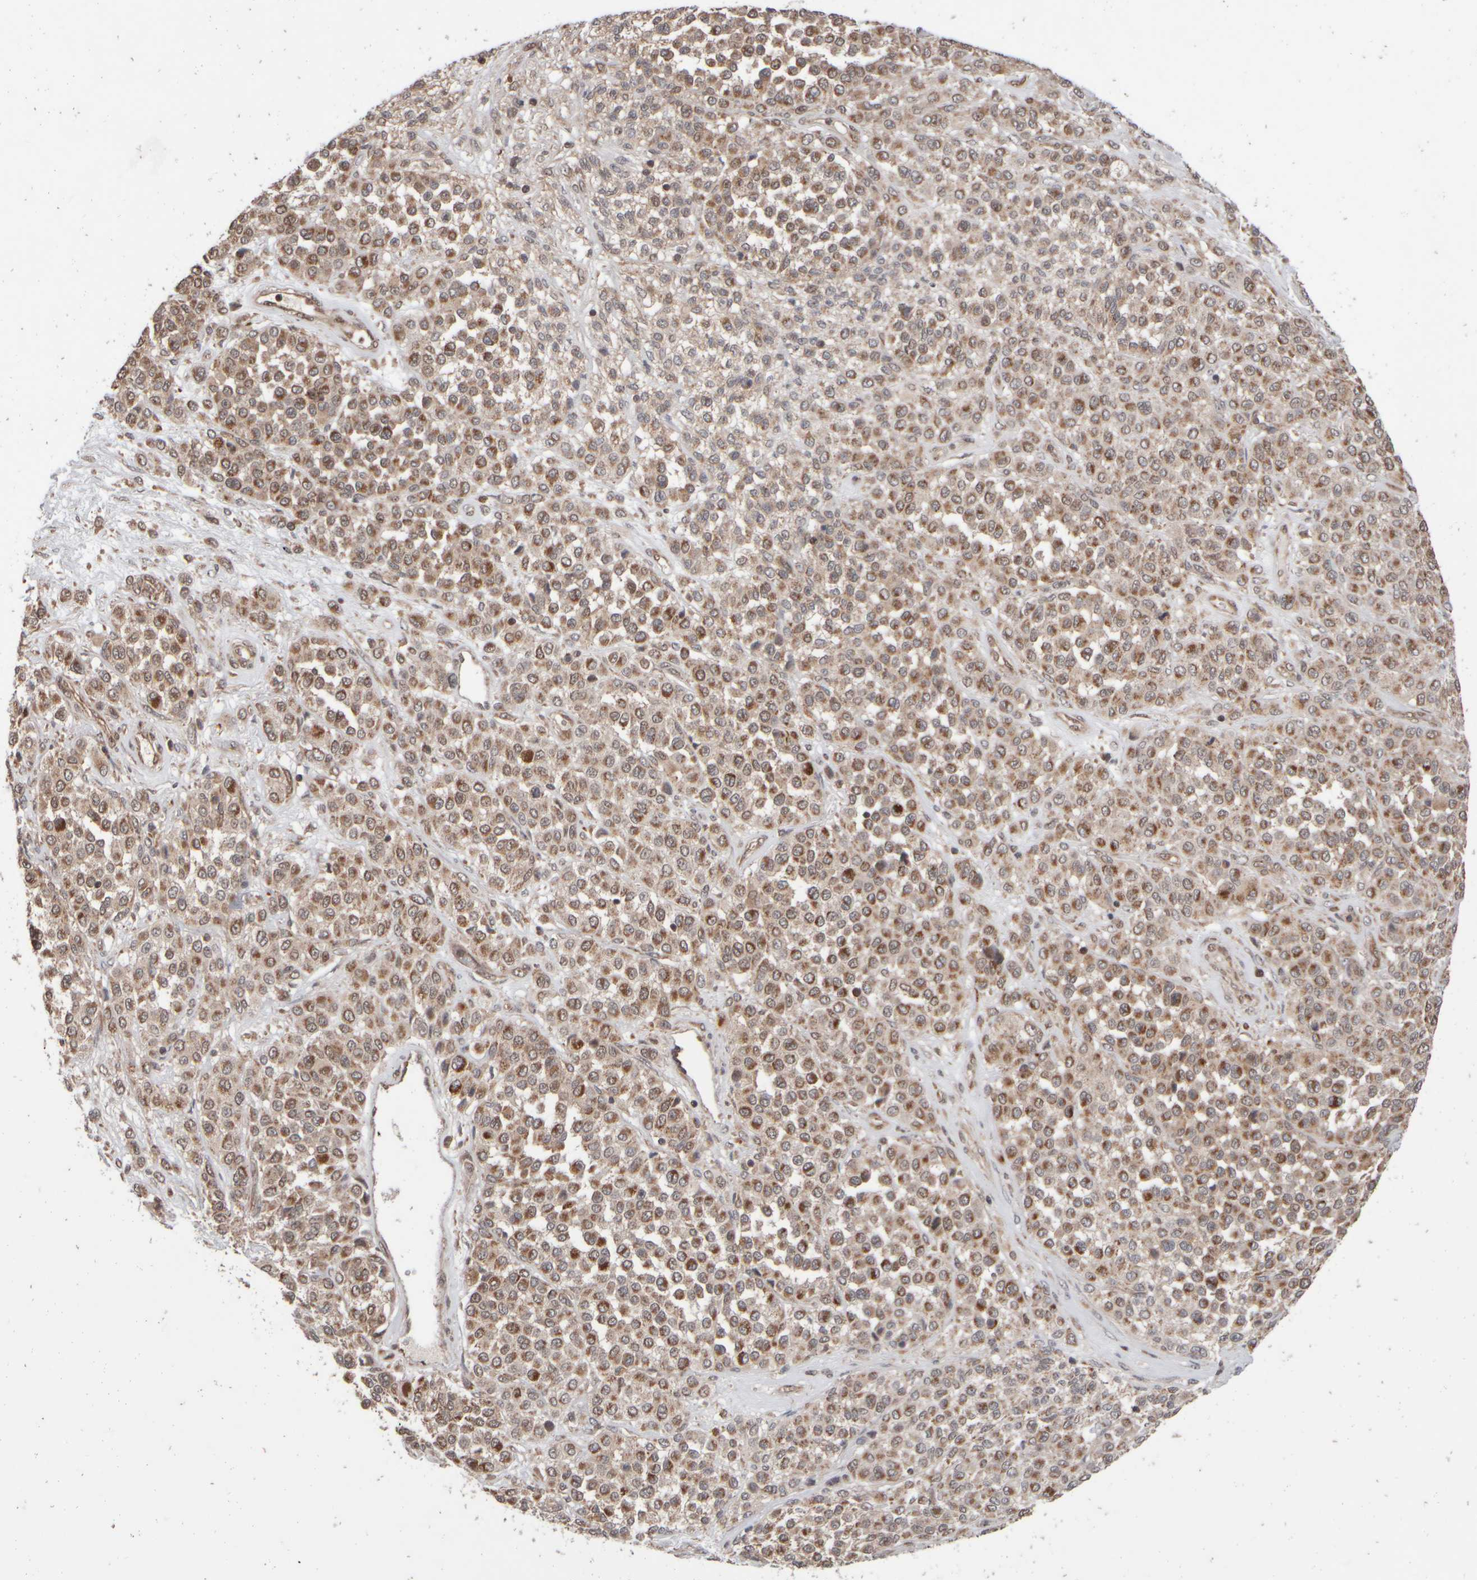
{"staining": {"intensity": "moderate", "quantity": ">75%", "location": "cytoplasmic/membranous"}, "tissue": "melanoma", "cell_type": "Tumor cells", "image_type": "cancer", "snomed": [{"axis": "morphology", "description": "Malignant melanoma, Metastatic site"}, {"axis": "topography", "description": "Pancreas"}], "caption": "This is a histology image of immunohistochemistry (IHC) staining of malignant melanoma (metastatic site), which shows moderate positivity in the cytoplasmic/membranous of tumor cells.", "gene": "ABHD11", "patient": {"sex": "female", "age": 30}}